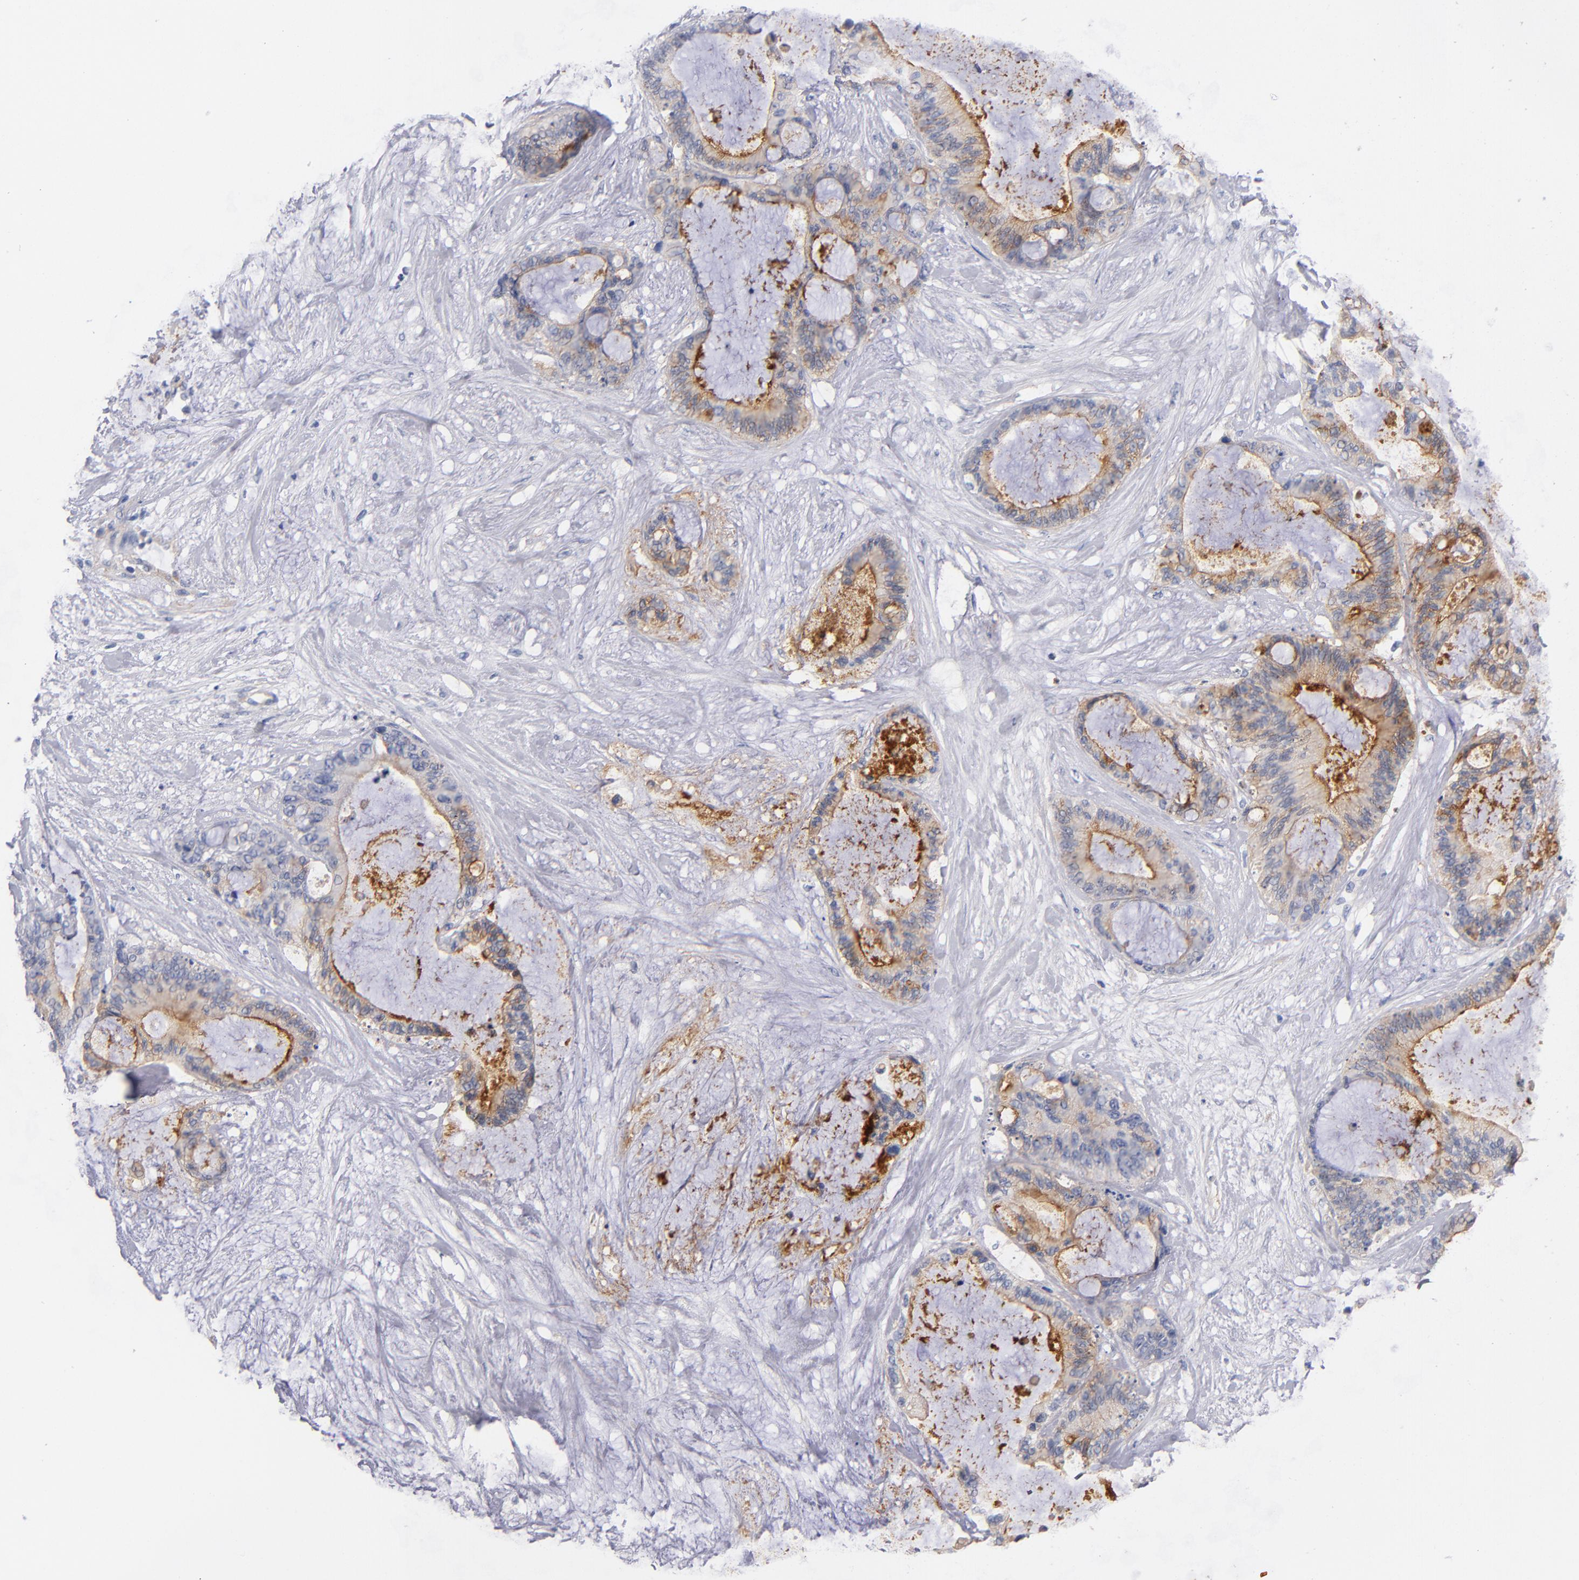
{"staining": {"intensity": "strong", "quantity": ">75%", "location": "cytoplasmic/membranous"}, "tissue": "liver cancer", "cell_type": "Tumor cells", "image_type": "cancer", "snomed": [{"axis": "morphology", "description": "Cholangiocarcinoma"}, {"axis": "topography", "description": "Liver"}], "caption": "Immunohistochemistry of liver cancer reveals high levels of strong cytoplasmic/membranous expression in about >75% of tumor cells.", "gene": "PLSCR4", "patient": {"sex": "female", "age": 73}}